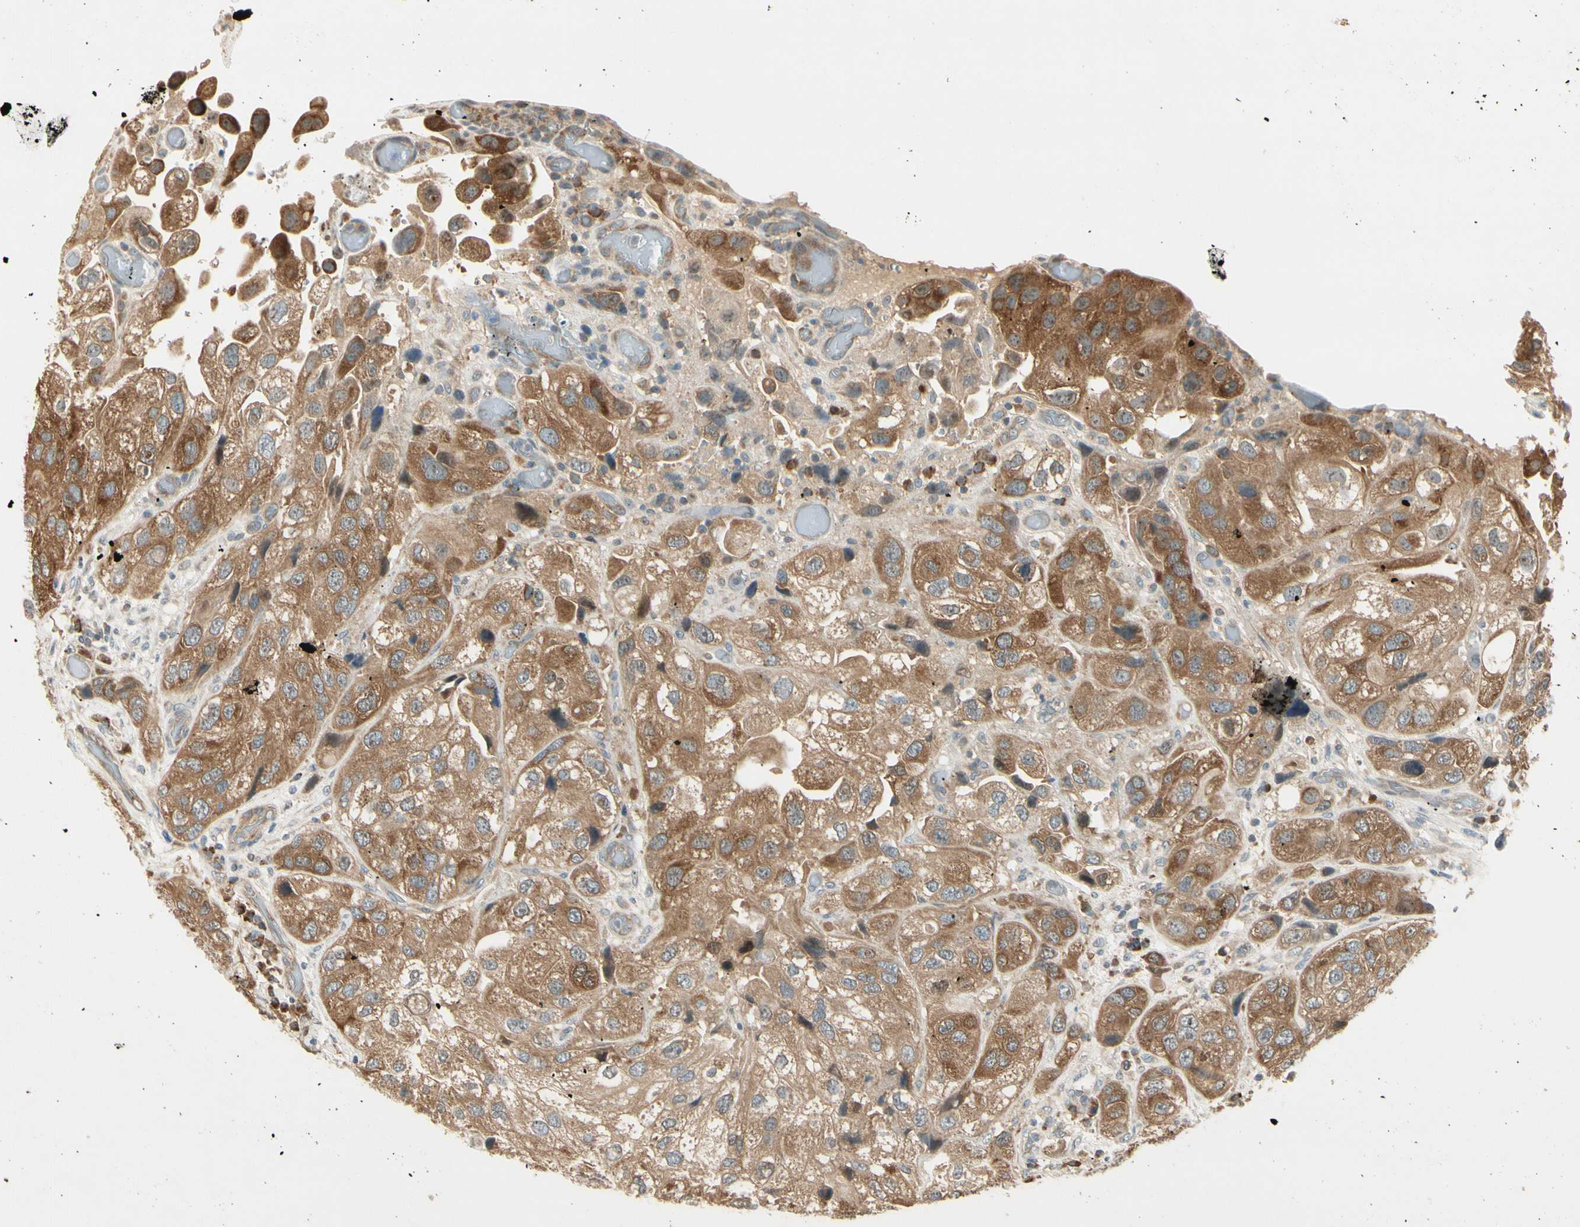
{"staining": {"intensity": "weak", "quantity": ">75%", "location": "cytoplasmic/membranous"}, "tissue": "urothelial cancer", "cell_type": "Tumor cells", "image_type": "cancer", "snomed": [{"axis": "morphology", "description": "Urothelial carcinoma, High grade"}, {"axis": "topography", "description": "Urinary bladder"}], "caption": "A histopathology image showing weak cytoplasmic/membranous staining in approximately >75% of tumor cells in urothelial carcinoma (high-grade), as visualized by brown immunohistochemical staining.", "gene": "IPO5", "patient": {"sex": "female", "age": 64}}